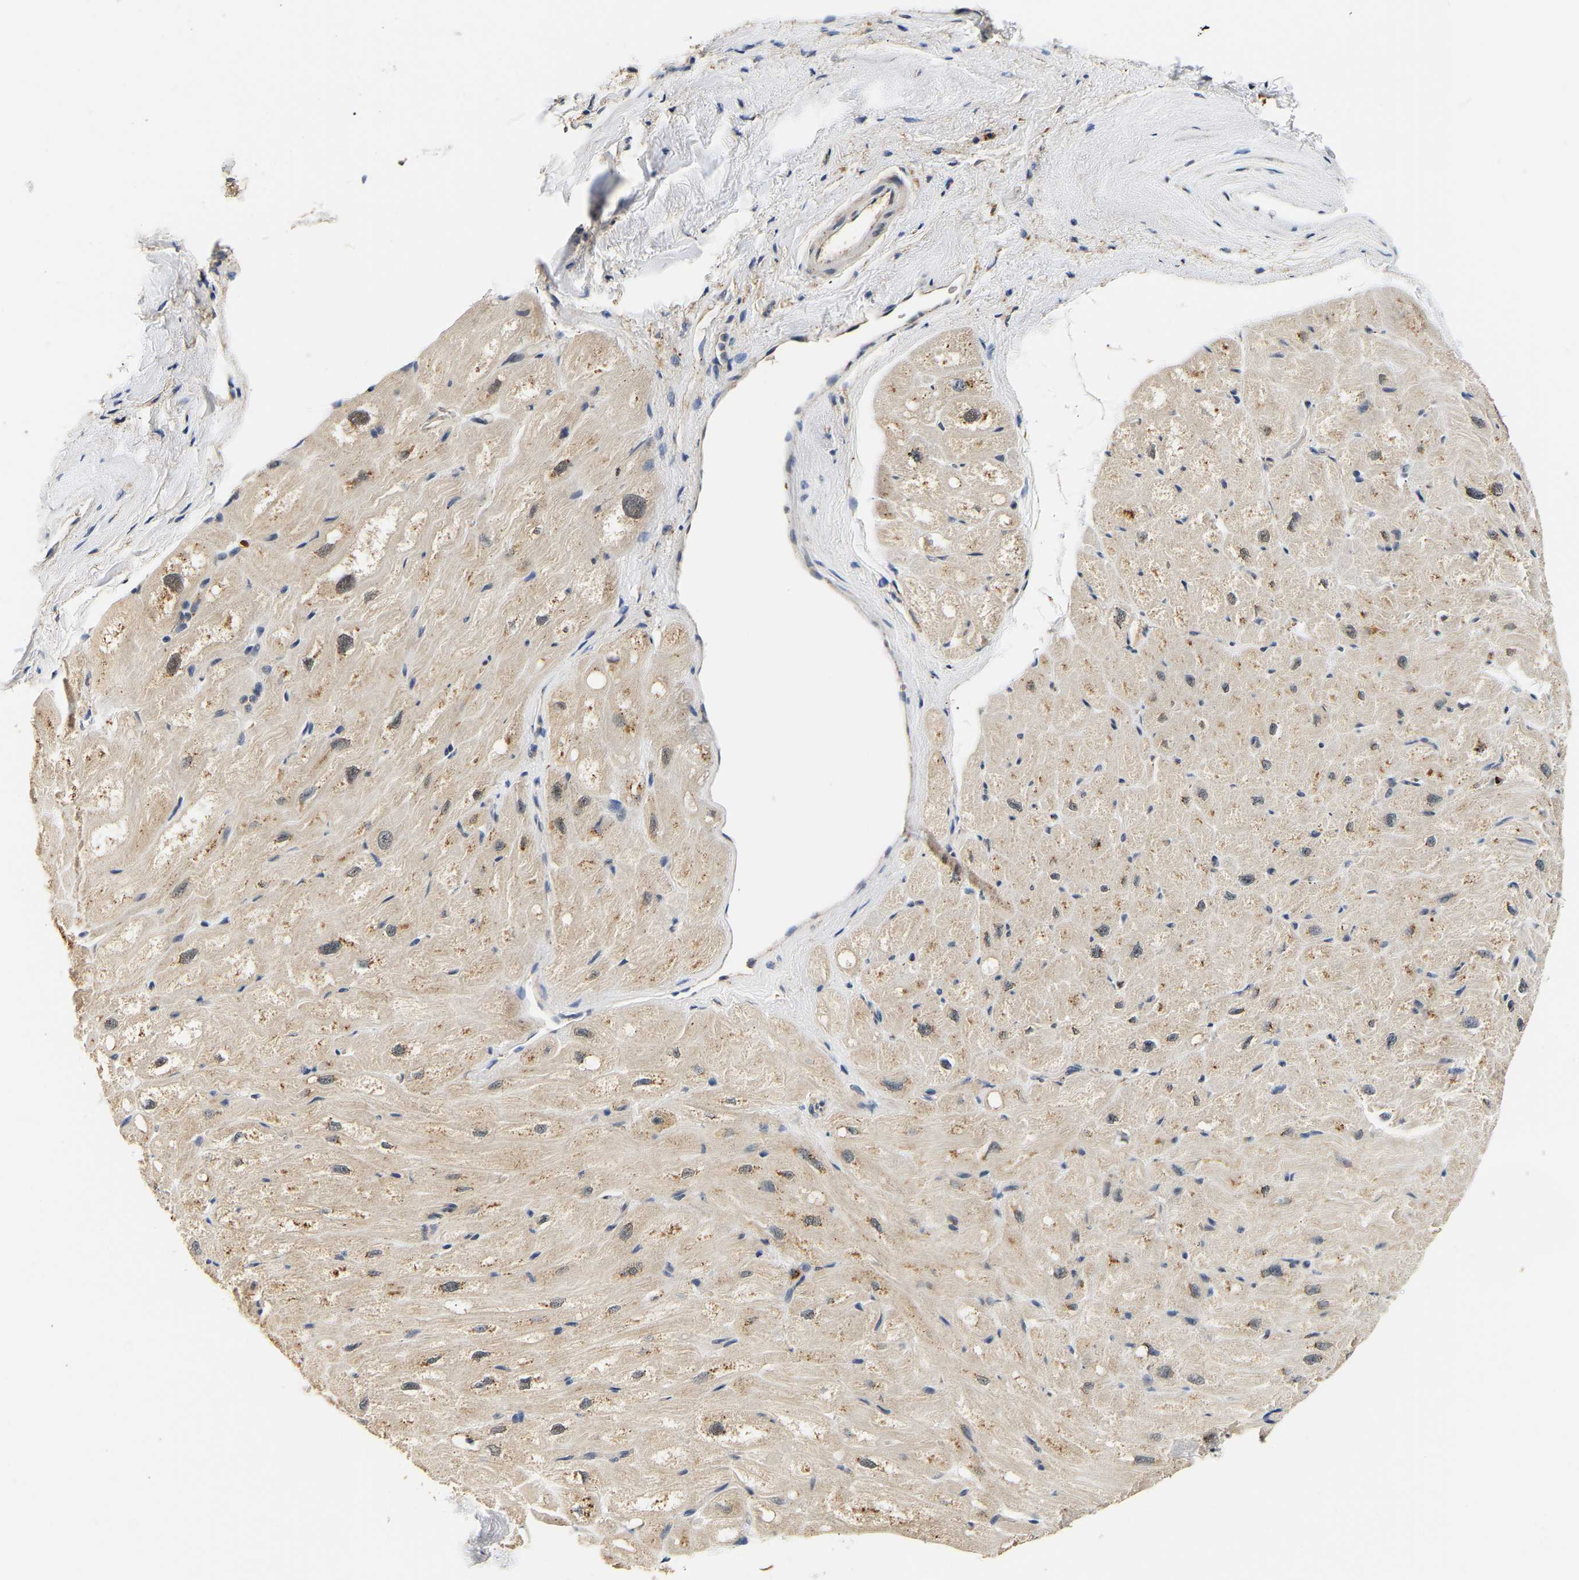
{"staining": {"intensity": "weak", "quantity": "25%-75%", "location": "cytoplasmic/membranous"}, "tissue": "heart muscle", "cell_type": "Cardiomyocytes", "image_type": "normal", "snomed": [{"axis": "morphology", "description": "Normal tissue, NOS"}, {"axis": "topography", "description": "Heart"}], "caption": "Weak cytoplasmic/membranous protein positivity is identified in approximately 25%-75% of cardiomyocytes in heart muscle.", "gene": "SMU1", "patient": {"sex": "male", "age": 49}}